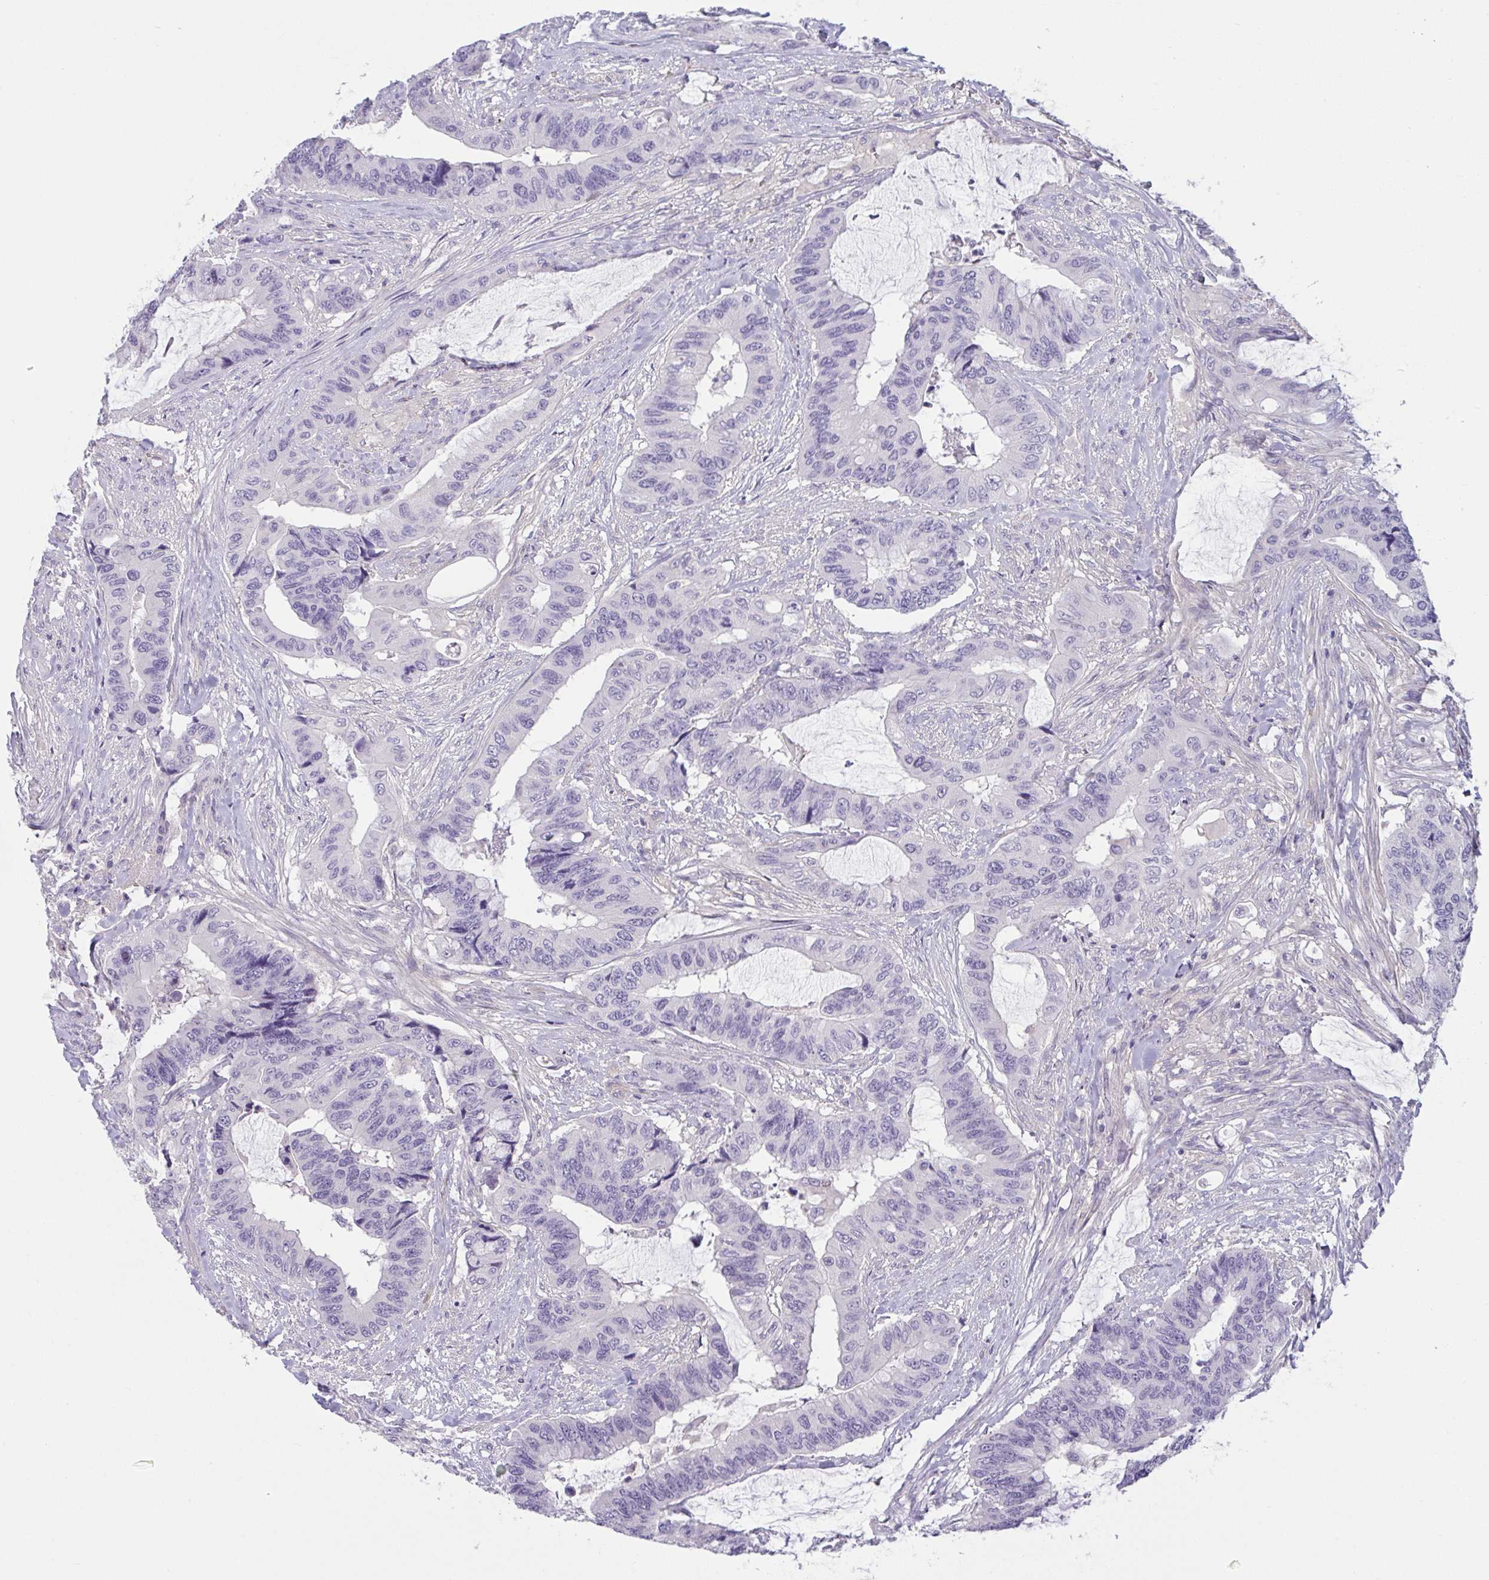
{"staining": {"intensity": "negative", "quantity": "none", "location": "none"}, "tissue": "colorectal cancer", "cell_type": "Tumor cells", "image_type": "cancer", "snomed": [{"axis": "morphology", "description": "Adenocarcinoma, NOS"}, {"axis": "topography", "description": "Rectum"}], "caption": "DAB immunohistochemical staining of colorectal adenocarcinoma displays no significant positivity in tumor cells.", "gene": "TTC7B", "patient": {"sex": "female", "age": 59}}